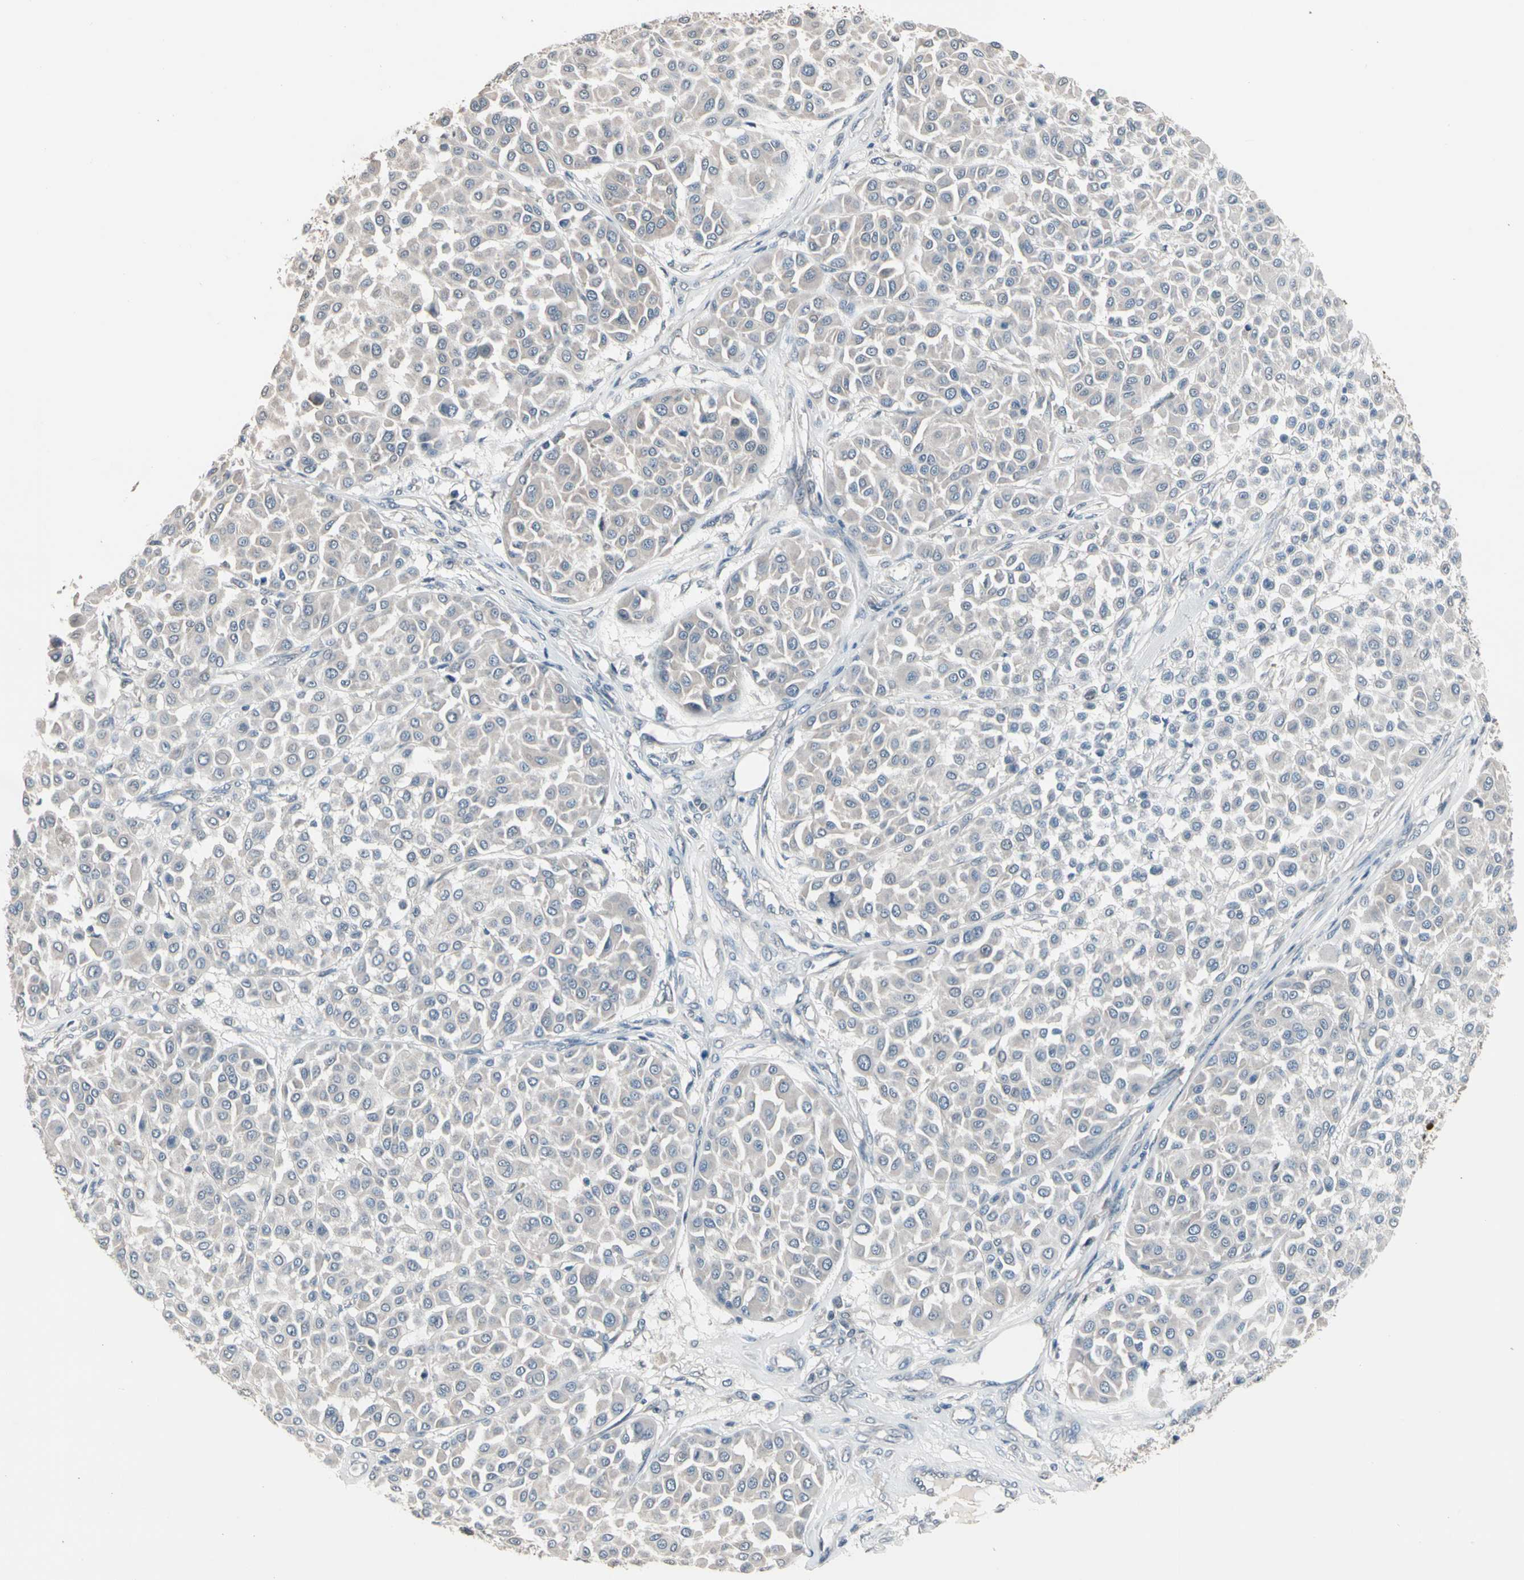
{"staining": {"intensity": "weak", "quantity": "25%-75%", "location": "cytoplasmic/membranous"}, "tissue": "melanoma", "cell_type": "Tumor cells", "image_type": "cancer", "snomed": [{"axis": "morphology", "description": "Malignant melanoma, Metastatic site"}, {"axis": "topography", "description": "Soft tissue"}], "caption": "Immunohistochemistry (DAB (3,3'-diaminobenzidine)) staining of human melanoma reveals weak cytoplasmic/membranous protein positivity in approximately 25%-75% of tumor cells.", "gene": "SV2A", "patient": {"sex": "male", "age": 41}}